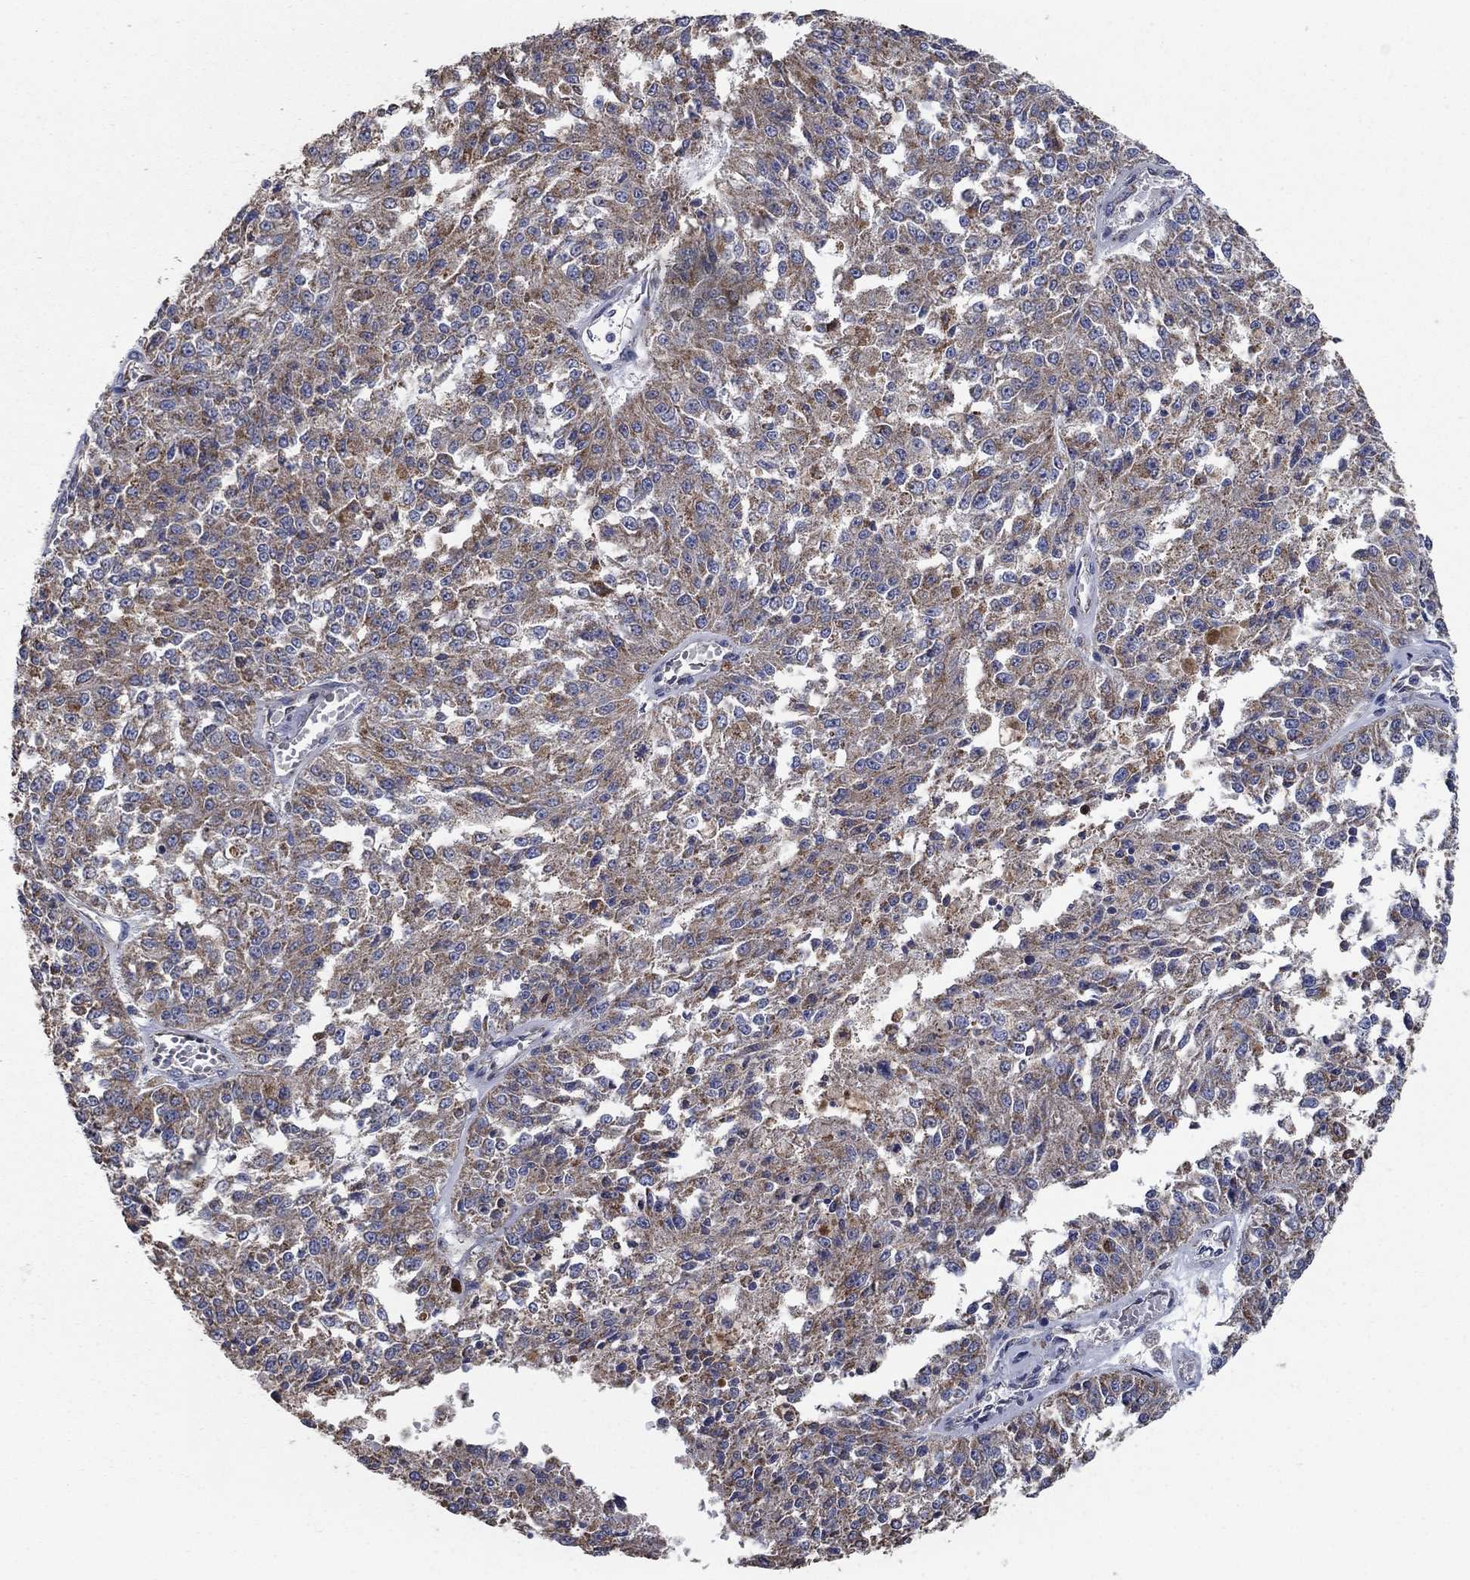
{"staining": {"intensity": "moderate", "quantity": "25%-75%", "location": "cytoplasmic/membranous"}, "tissue": "melanoma", "cell_type": "Tumor cells", "image_type": "cancer", "snomed": [{"axis": "morphology", "description": "Malignant melanoma, Metastatic site"}, {"axis": "topography", "description": "Lymph node"}], "caption": "IHC staining of melanoma, which displays medium levels of moderate cytoplasmic/membranous positivity in approximately 25%-75% of tumor cells indicating moderate cytoplasmic/membranous protein staining. The staining was performed using DAB (brown) for protein detection and nuclei were counterstained in hematoxylin (blue).", "gene": "HID1", "patient": {"sex": "female", "age": 64}}